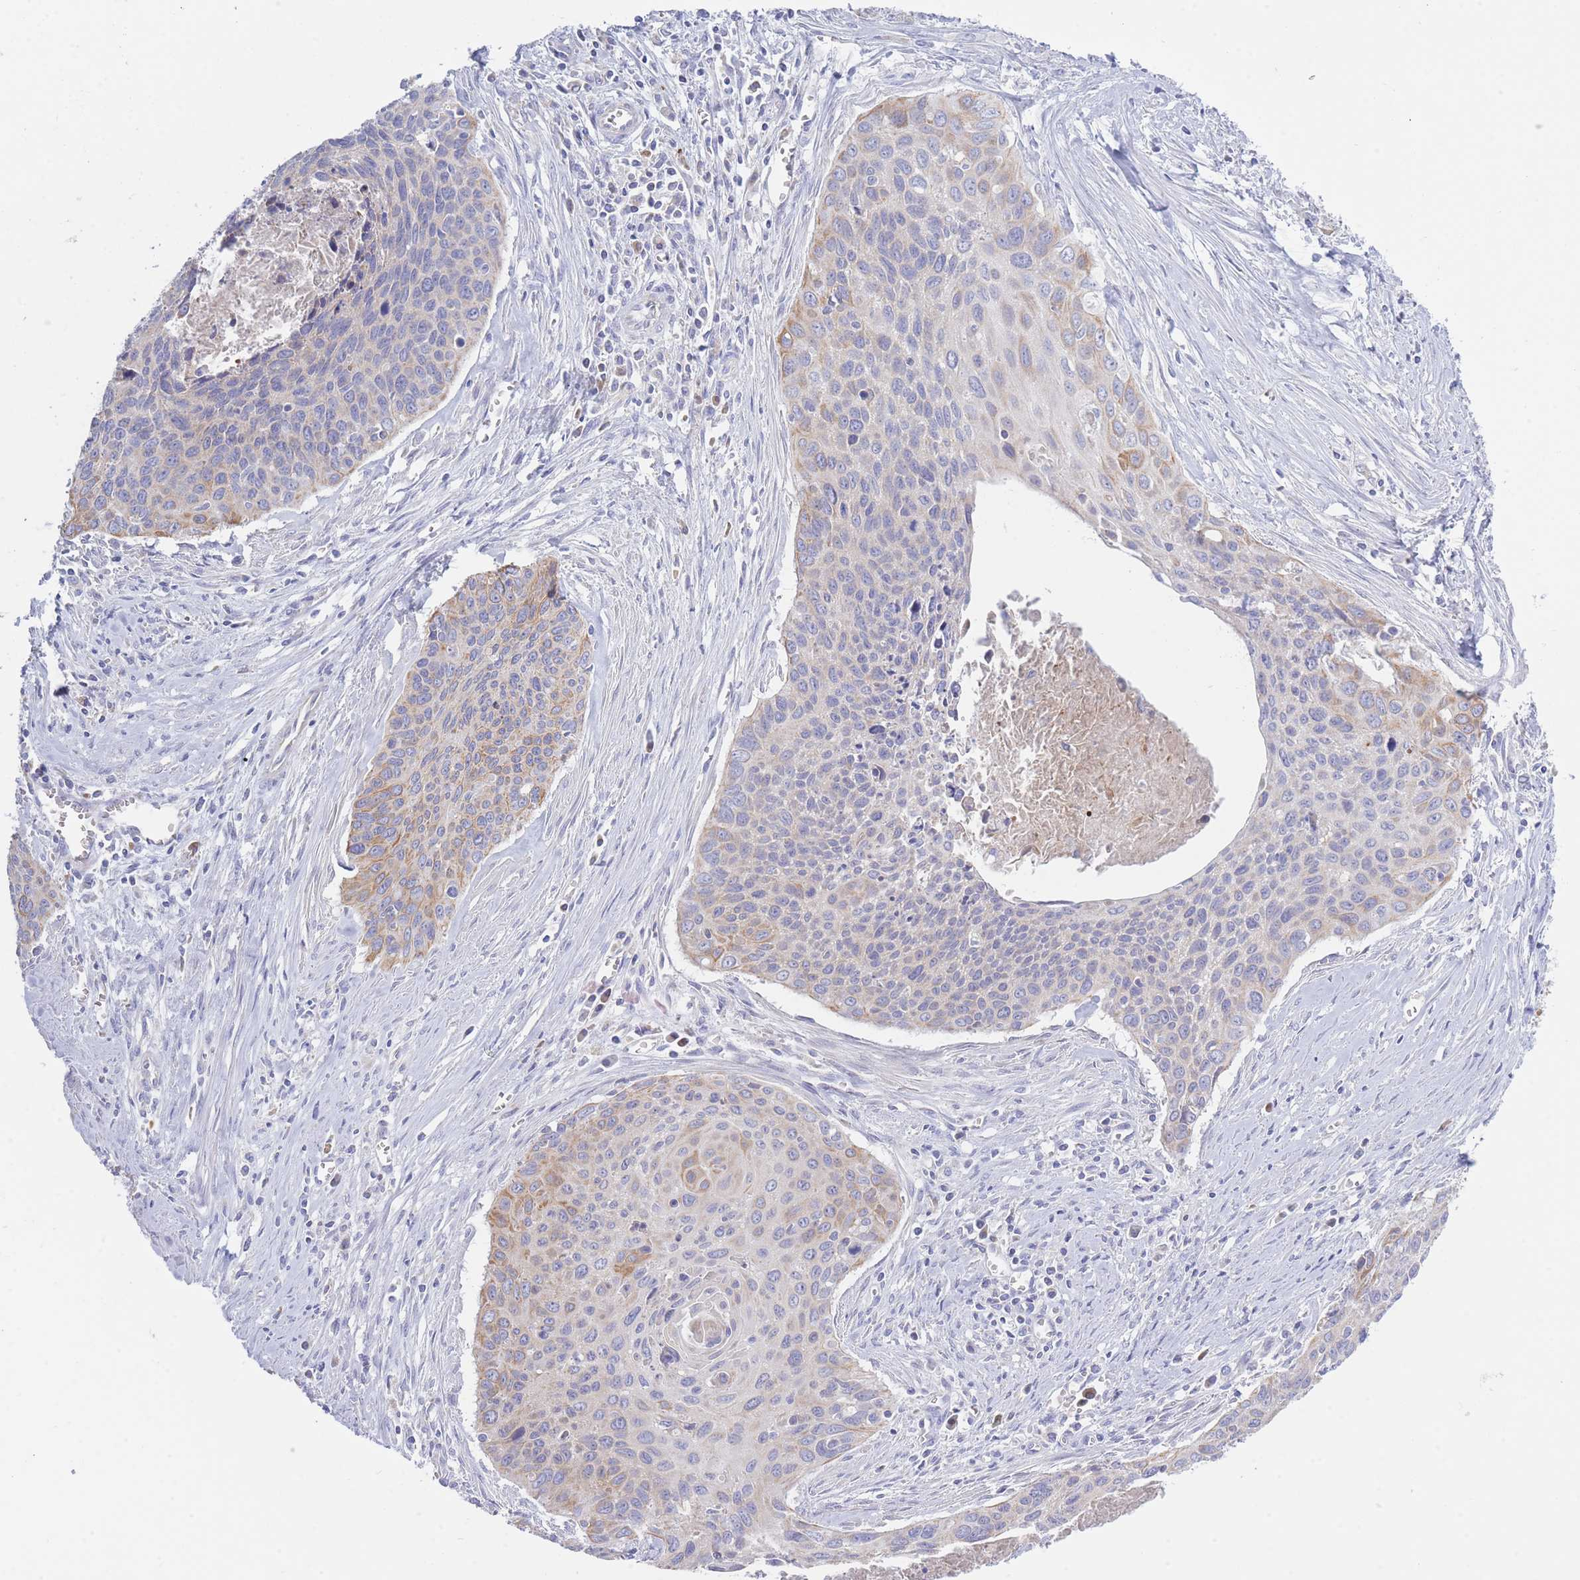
{"staining": {"intensity": "moderate", "quantity": "<25%", "location": "cytoplasmic/membranous"}, "tissue": "cervical cancer", "cell_type": "Tumor cells", "image_type": "cancer", "snomed": [{"axis": "morphology", "description": "Squamous cell carcinoma, NOS"}, {"axis": "topography", "description": "Cervix"}], "caption": "Immunohistochemistry (DAB) staining of cervical cancer reveals moderate cytoplasmic/membranous protein positivity in about <25% of tumor cells.", "gene": "NANP", "patient": {"sex": "female", "age": 55}}